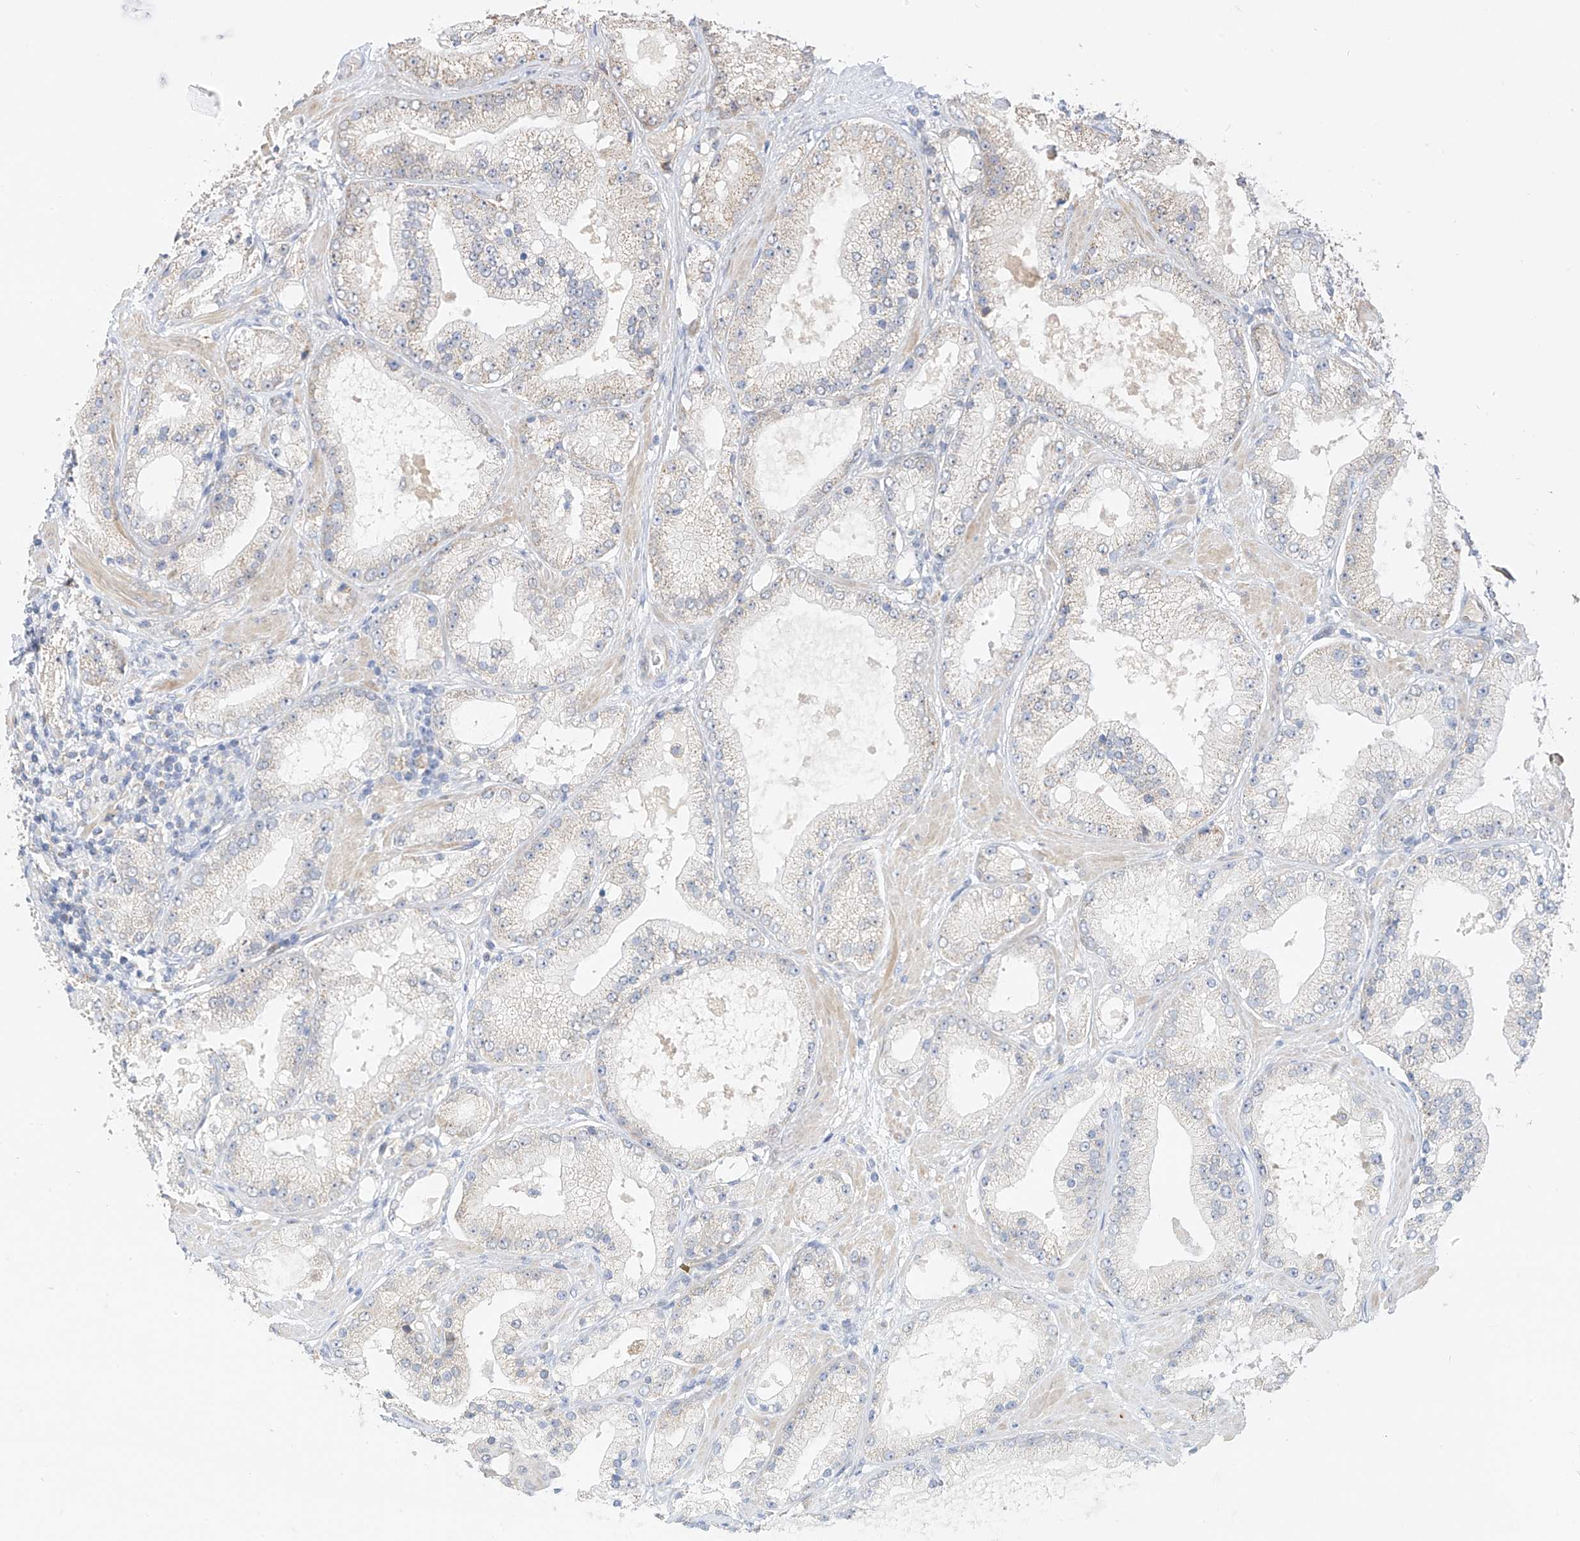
{"staining": {"intensity": "weak", "quantity": "<25%", "location": "cytoplasmic/membranous"}, "tissue": "prostate cancer", "cell_type": "Tumor cells", "image_type": "cancer", "snomed": [{"axis": "morphology", "description": "Adenocarcinoma, Low grade"}, {"axis": "topography", "description": "Prostate"}], "caption": "A high-resolution histopathology image shows immunohistochemistry staining of prostate cancer (low-grade adenocarcinoma), which displays no significant expression in tumor cells.", "gene": "PPA2", "patient": {"sex": "male", "age": 67}}